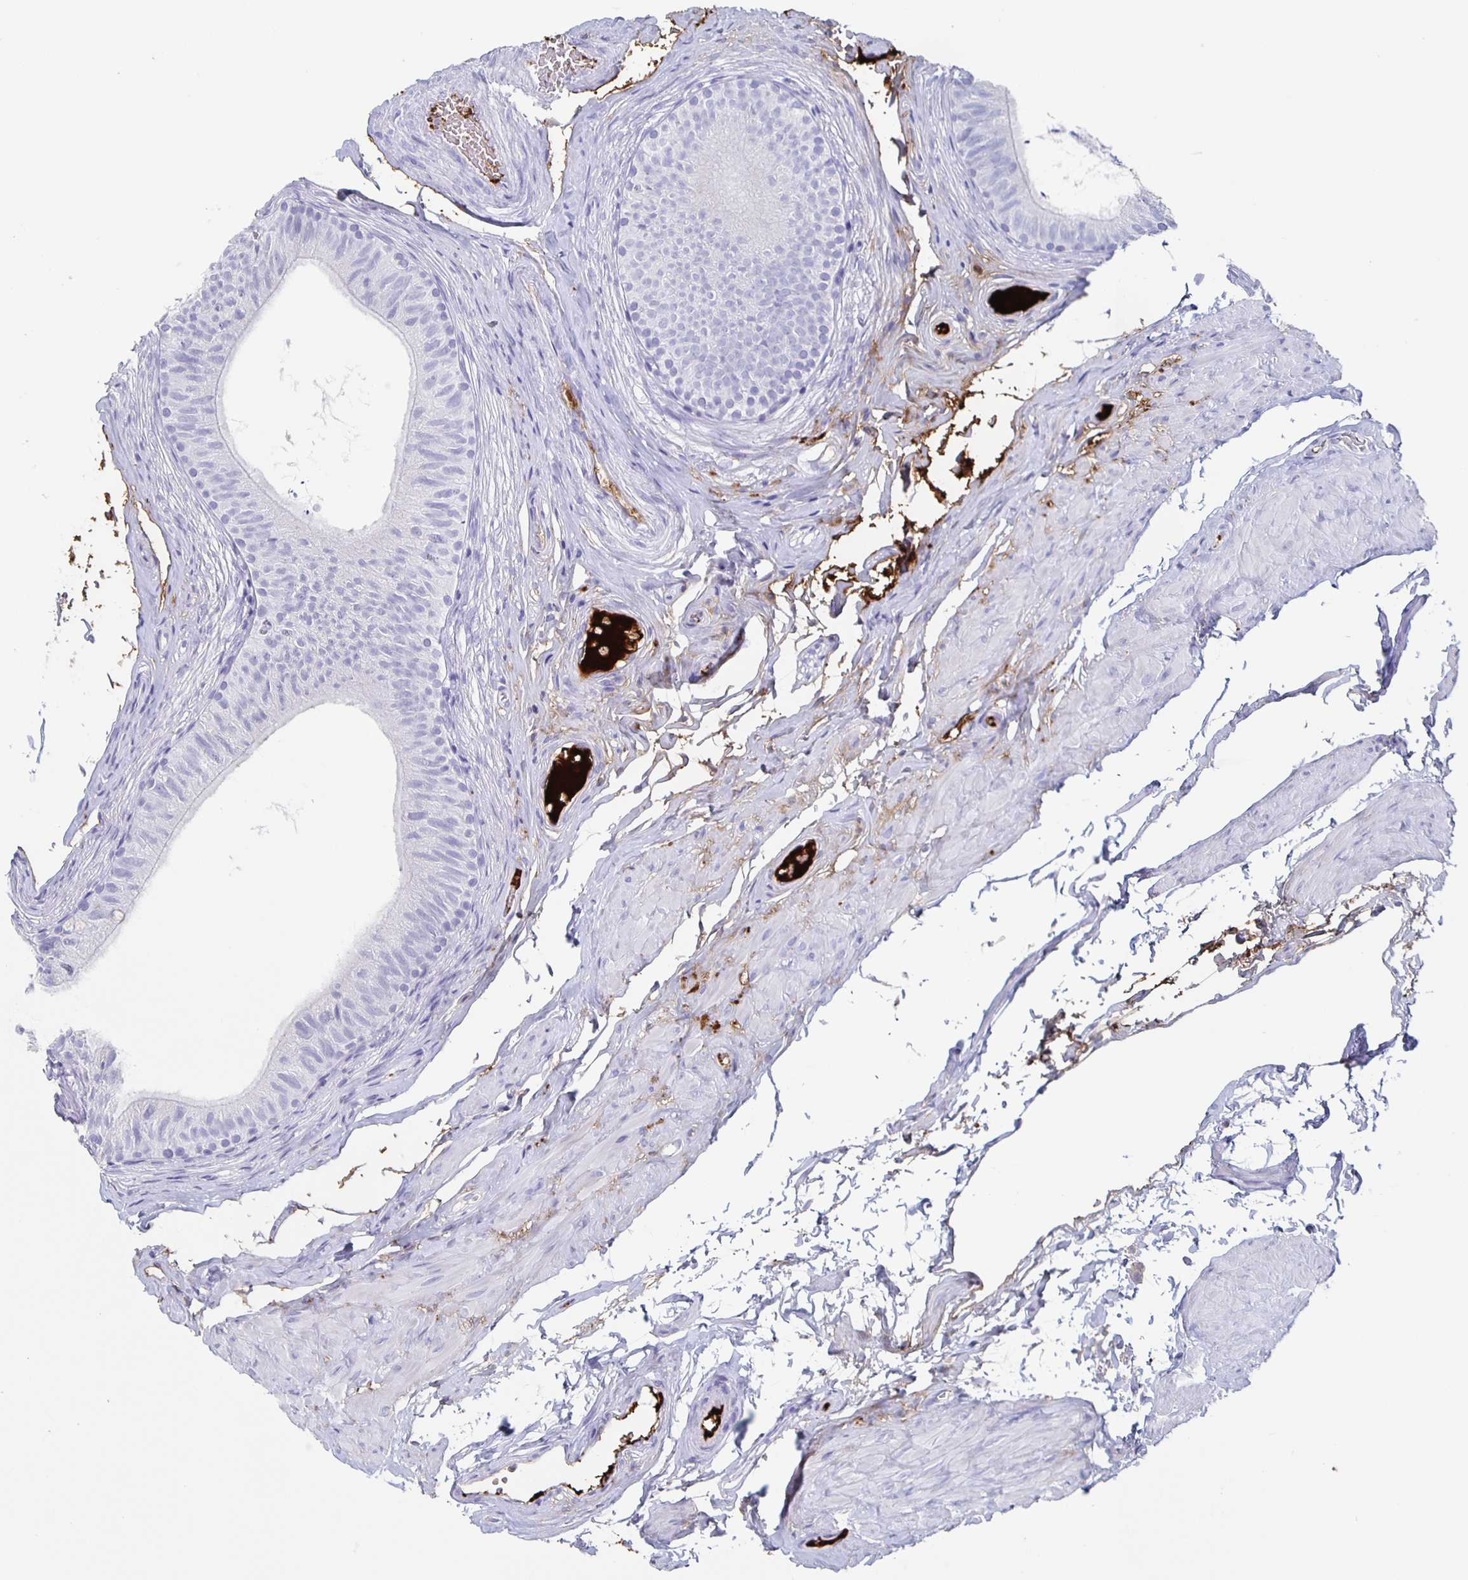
{"staining": {"intensity": "negative", "quantity": "none", "location": "none"}, "tissue": "epididymis", "cell_type": "Glandular cells", "image_type": "normal", "snomed": [{"axis": "morphology", "description": "Normal tissue, NOS"}, {"axis": "topography", "description": "Epididymis, spermatic cord, NOS"}, {"axis": "topography", "description": "Epididymis"}, {"axis": "topography", "description": "Peripheral nerve tissue"}], "caption": "Immunohistochemical staining of normal human epididymis demonstrates no significant staining in glandular cells. Brightfield microscopy of immunohistochemistry stained with DAB (3,3'-diaminobenzidine) (brown) and hematoxylin (blue), captured at high magnification.", "gene": "FGA", "patient": {"sex": "male", "age": 29}}